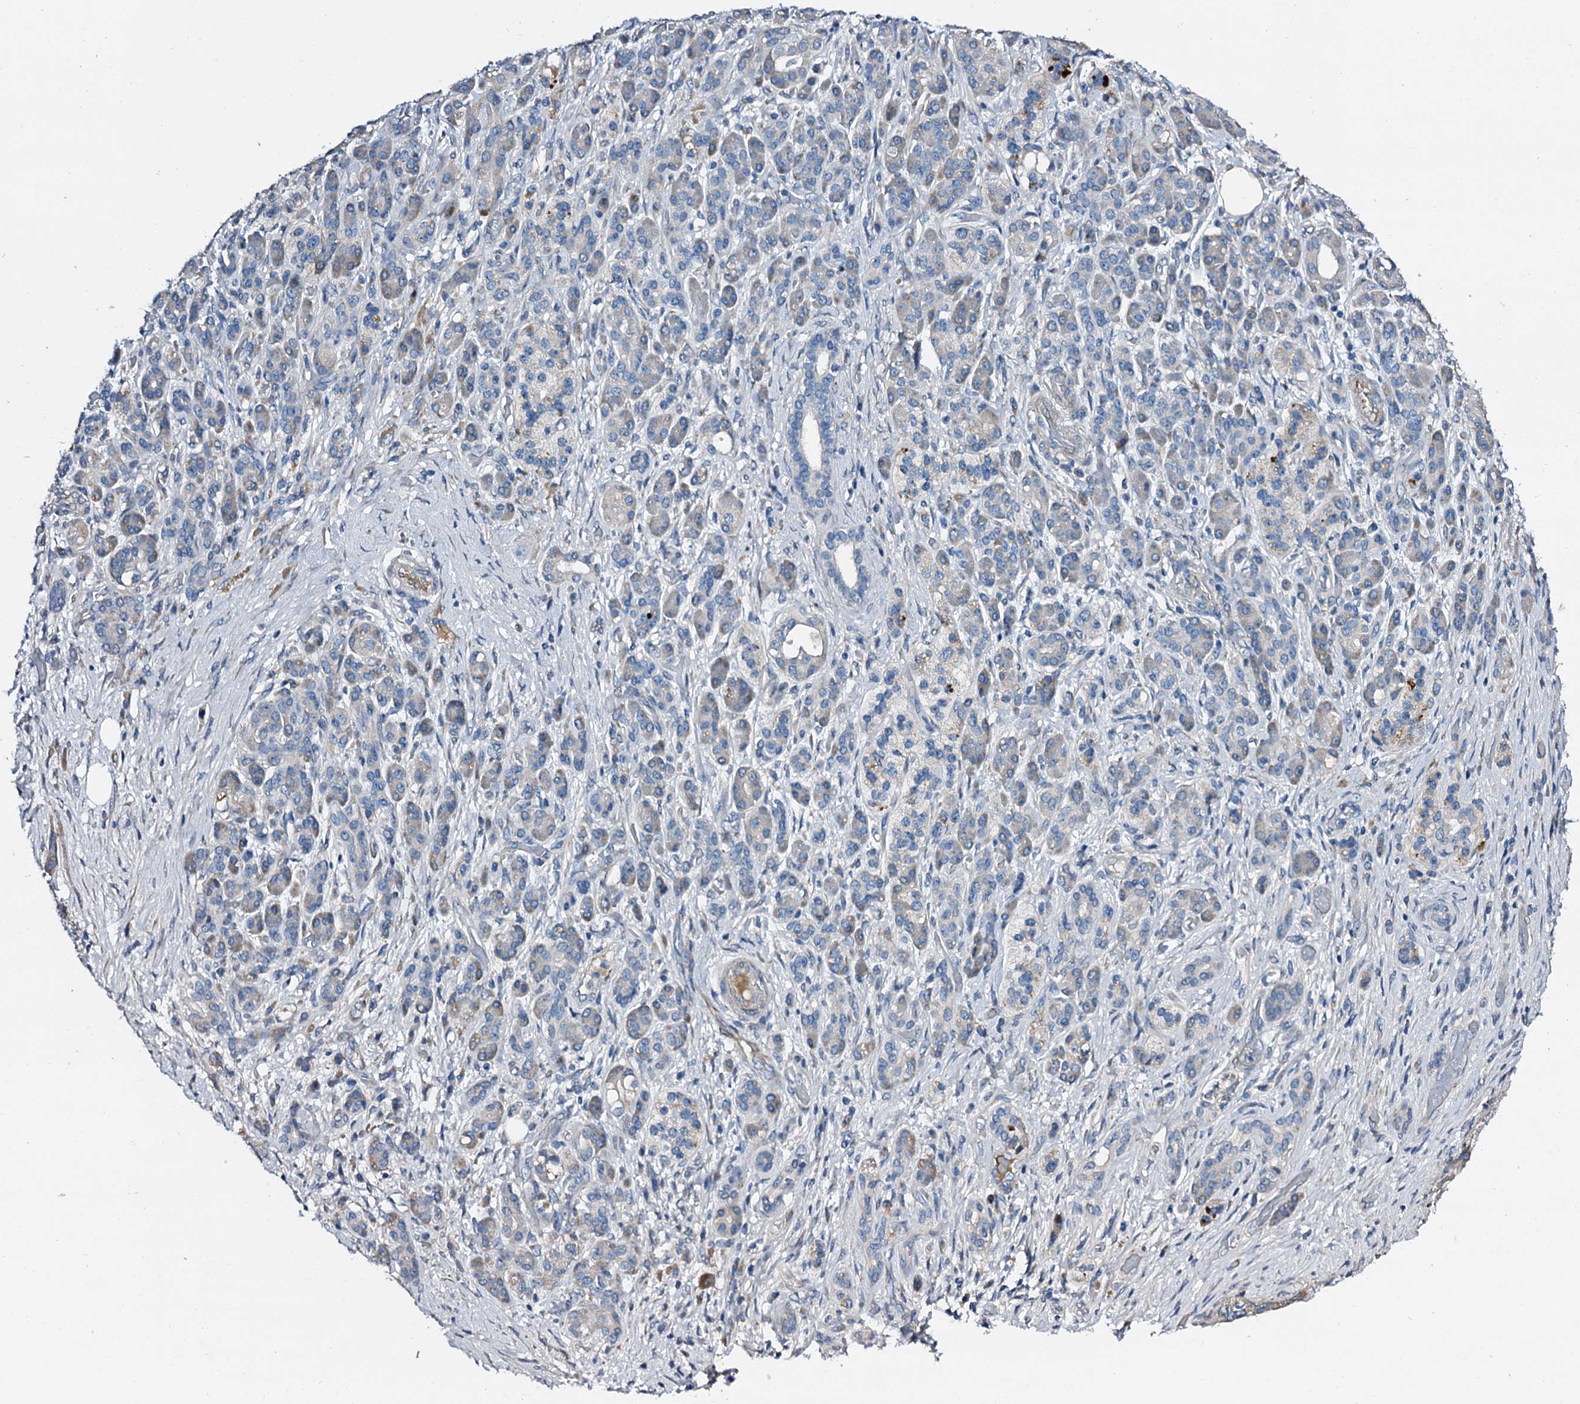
{"staining": {"intensity": "weak", "quantity": "<25%", "location": "cytoplasmic/membranous"}, "tissue": "pancreatic cancer", "cell_type": "Tumor cells", "image_type": "cancer", "snomed": [{"axis": "morphology", "description": "Adenocarcinoma, NOS"}, {"axis": "topography", "description": "Pancreas"}], "caption": "Immunohistochemistry micrograph of human adenocarcinoma (pancreatic) stained for a protein (brown), which shows no positivity in tumor cells.", "gene": "DBX1", "patient": {"sex": "female", "age": 73}}